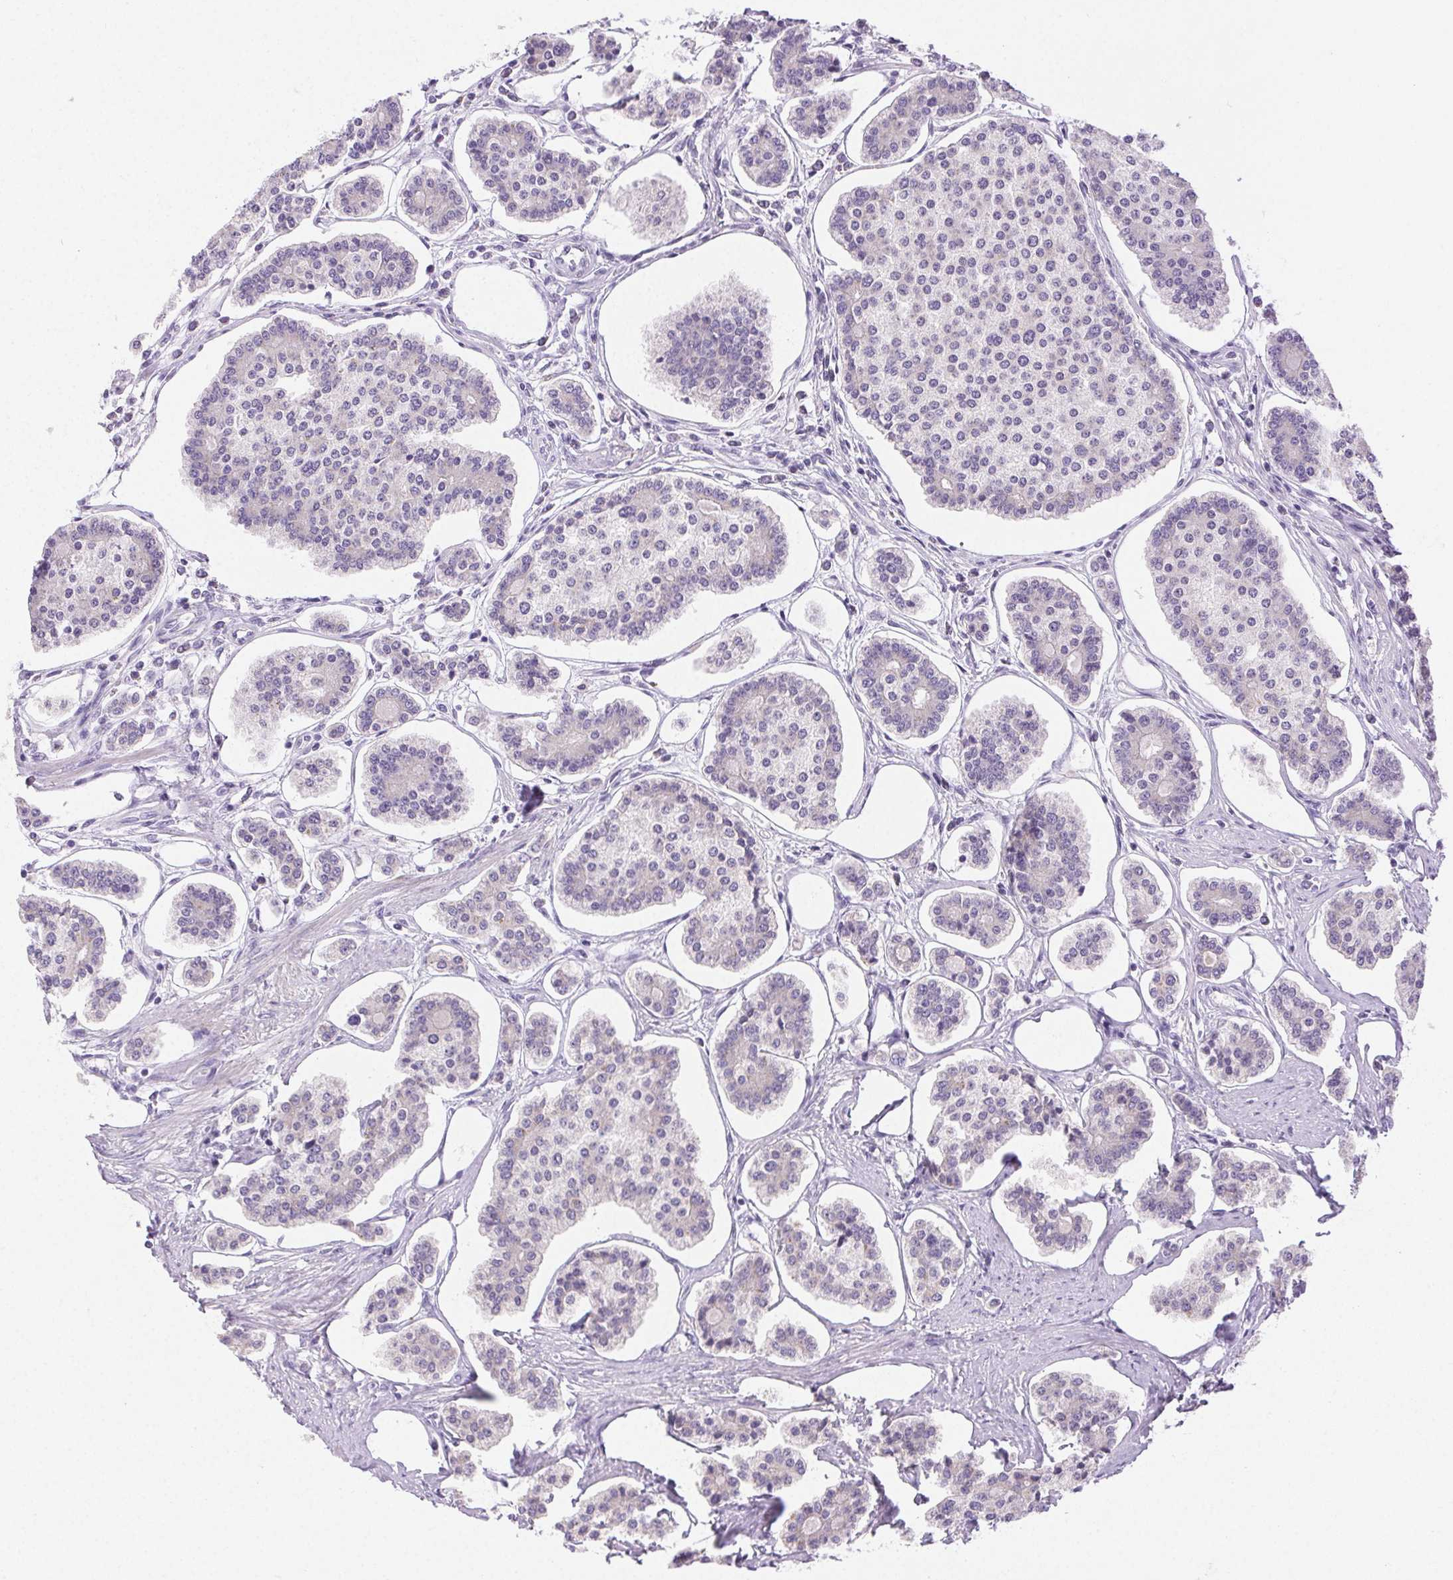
{"staining": {"intensity": "negative", "quantity": "none", "location": "none"}, "tissue": "carcinoid", "cell_type": "Tumor cells", "image_type": "cancer", "snomed": [{"axis": "morphology", "description": "Carcinoid, malignant, NOS"}, {"axis": "topography", "description": "Small intestine"}], "caption": "Human carcinoid stained for a protein using immunohistochemistry (IHC) exhibits no expression in tumor cells.", "gene": "EMX2", "patient": {"sex": "female", "age": 65}}